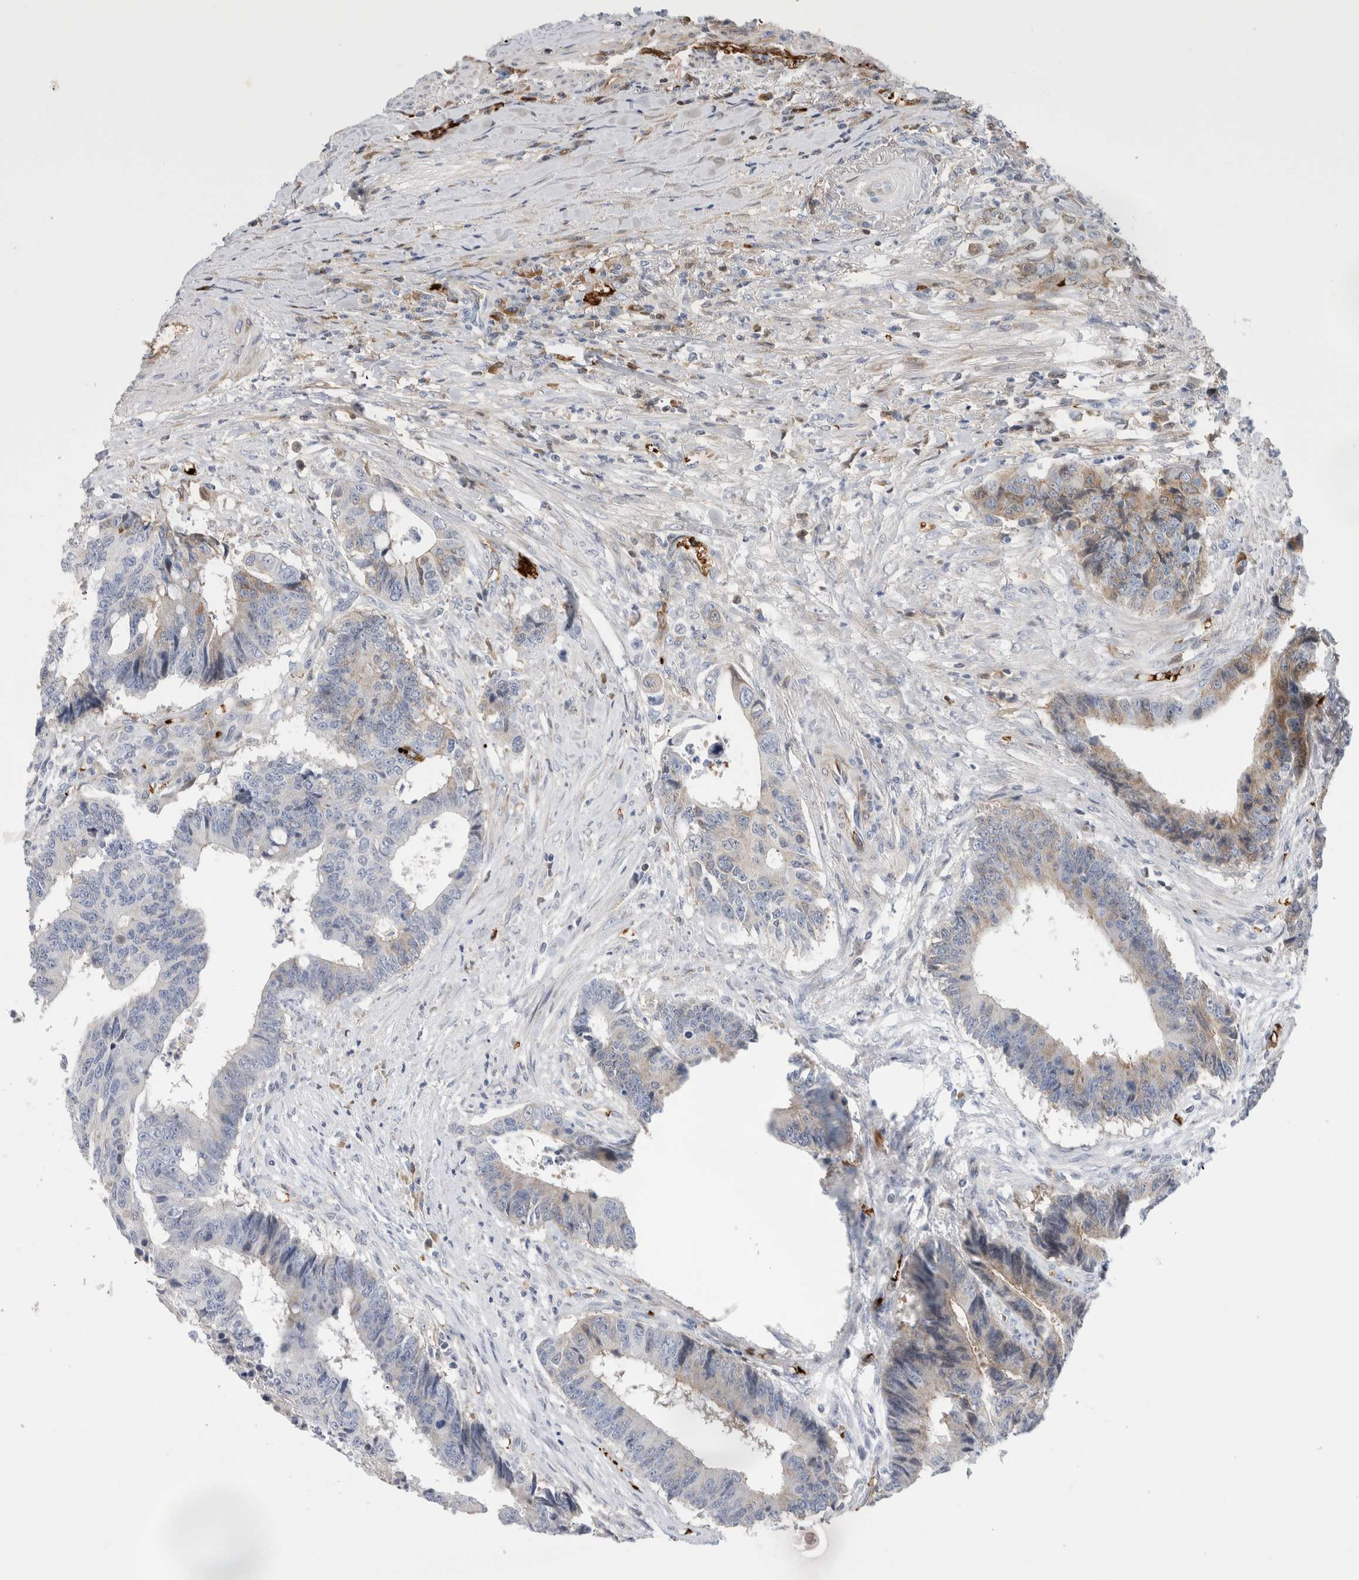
{"staining": {"intensity": "negative", "quantity": "none", "location": "none"}, "tissue": "colorectal cancer", "cell_type": "Tumor cells", "image_type": "cancer", "snomed": [{"axis": "morphology", "description": "Adenocarcinoma, NOS"}, {"axis": "topography", "description": "Rectum"}], "caption": "Human colorectal cancer stained for a protein using immunohistochemistry demonstrates no expression in tumor cells.", "gene": "CA1", "patient": {"sex": "male", "age": 84}}